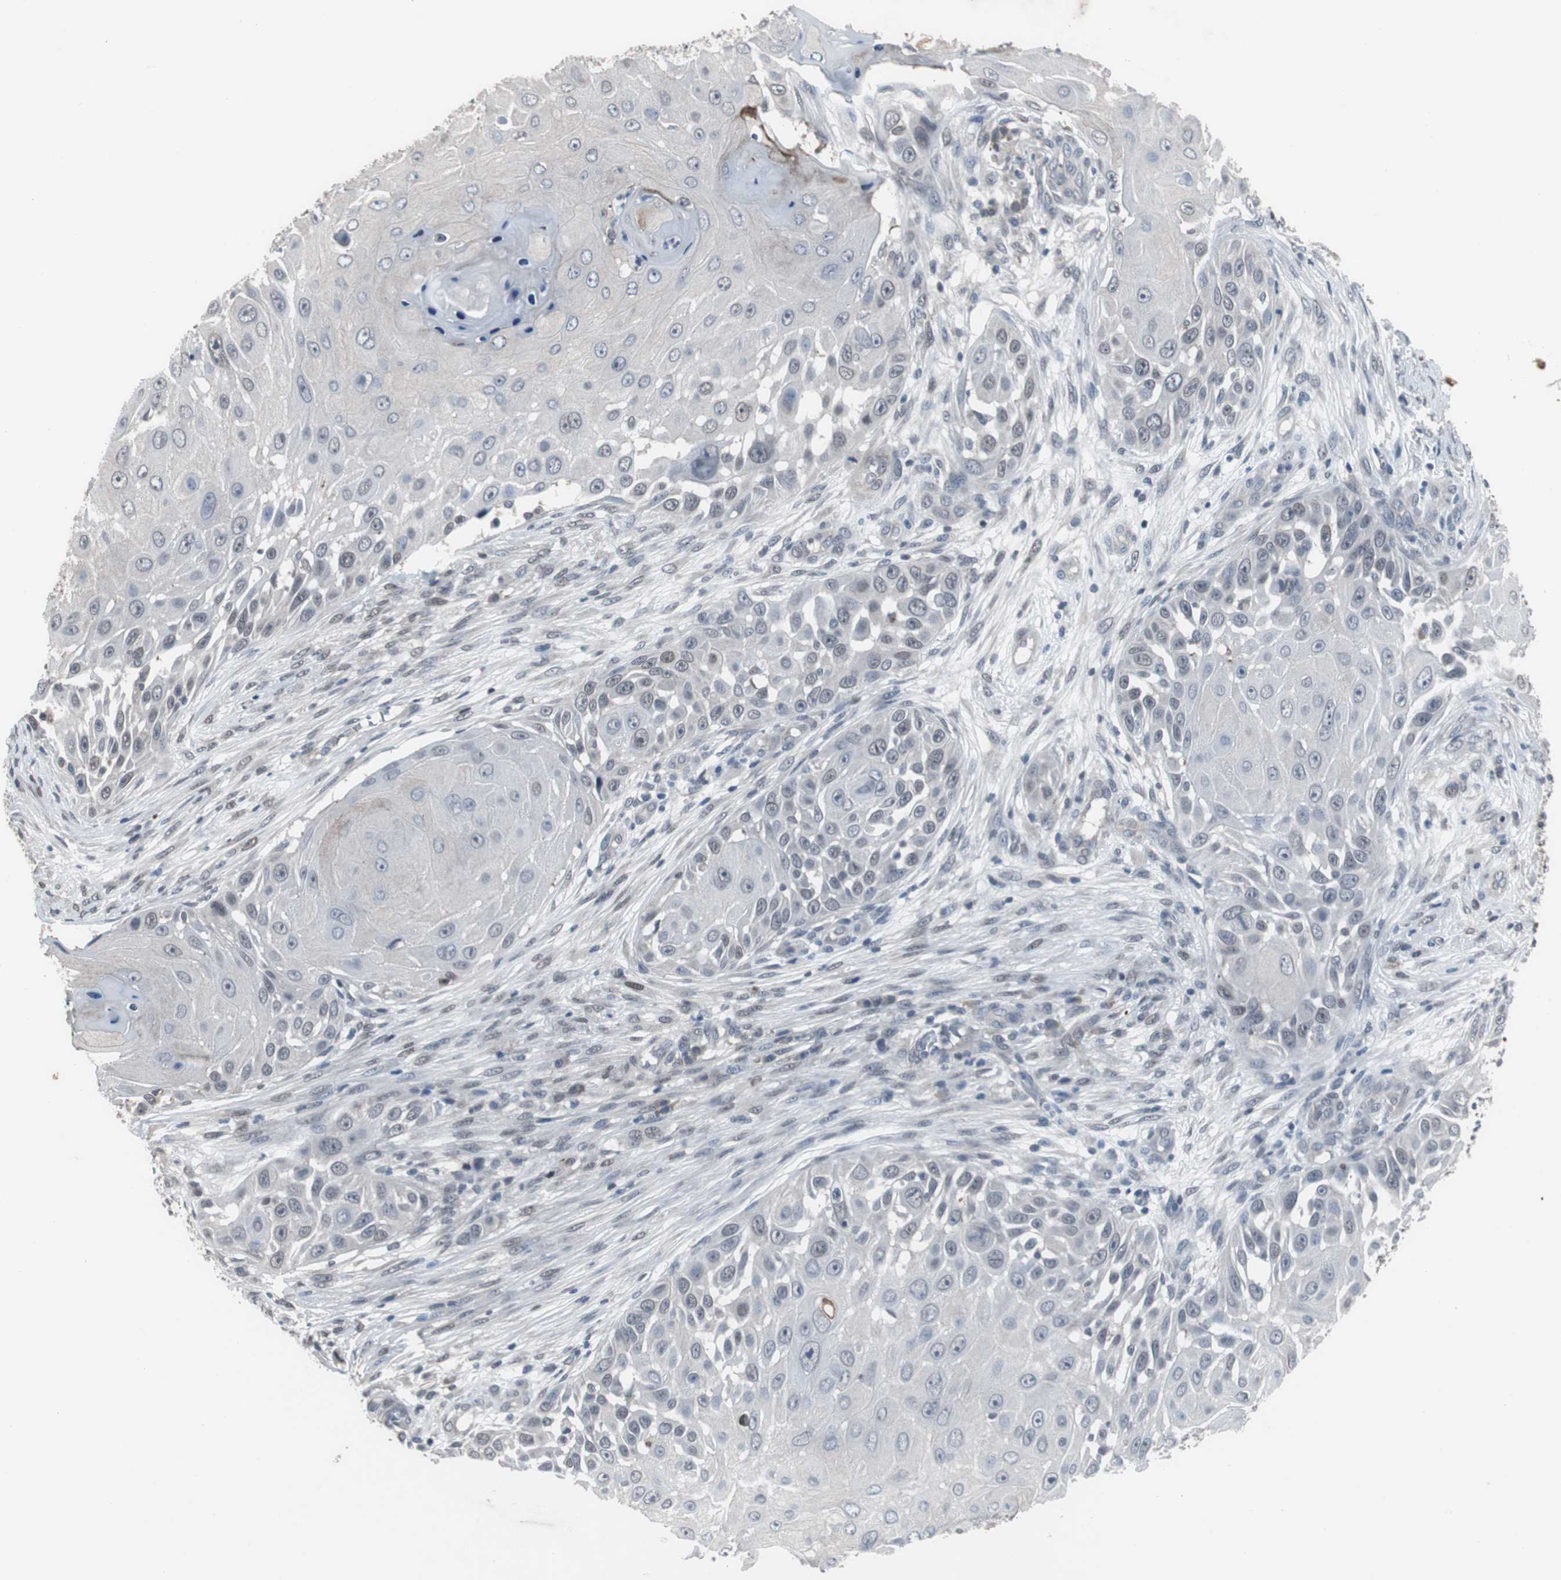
{"staining": {"intensity": "weak", "quantity": "<25%", "location": "nuclear"}, "tissue": "skin cancer", "cell_type": "Tumor cells", "image_type": "cancer", "snomed": [{"axis": "morphology", "description": "Squamous cell carcinoma, NOS"}, {"axis": "topography", "description": "Skin"}], "caption": "Immunohistochemistry micrograph of neoplastic tissue: skin cancer (squamous cell carcinoma) stained with DAB (3,3'-diaminobenzidine) reveals no significant protein positivity in tumor cells.", "gene": "FOXP4", "patient": {"sex": "female", "age": 44}}